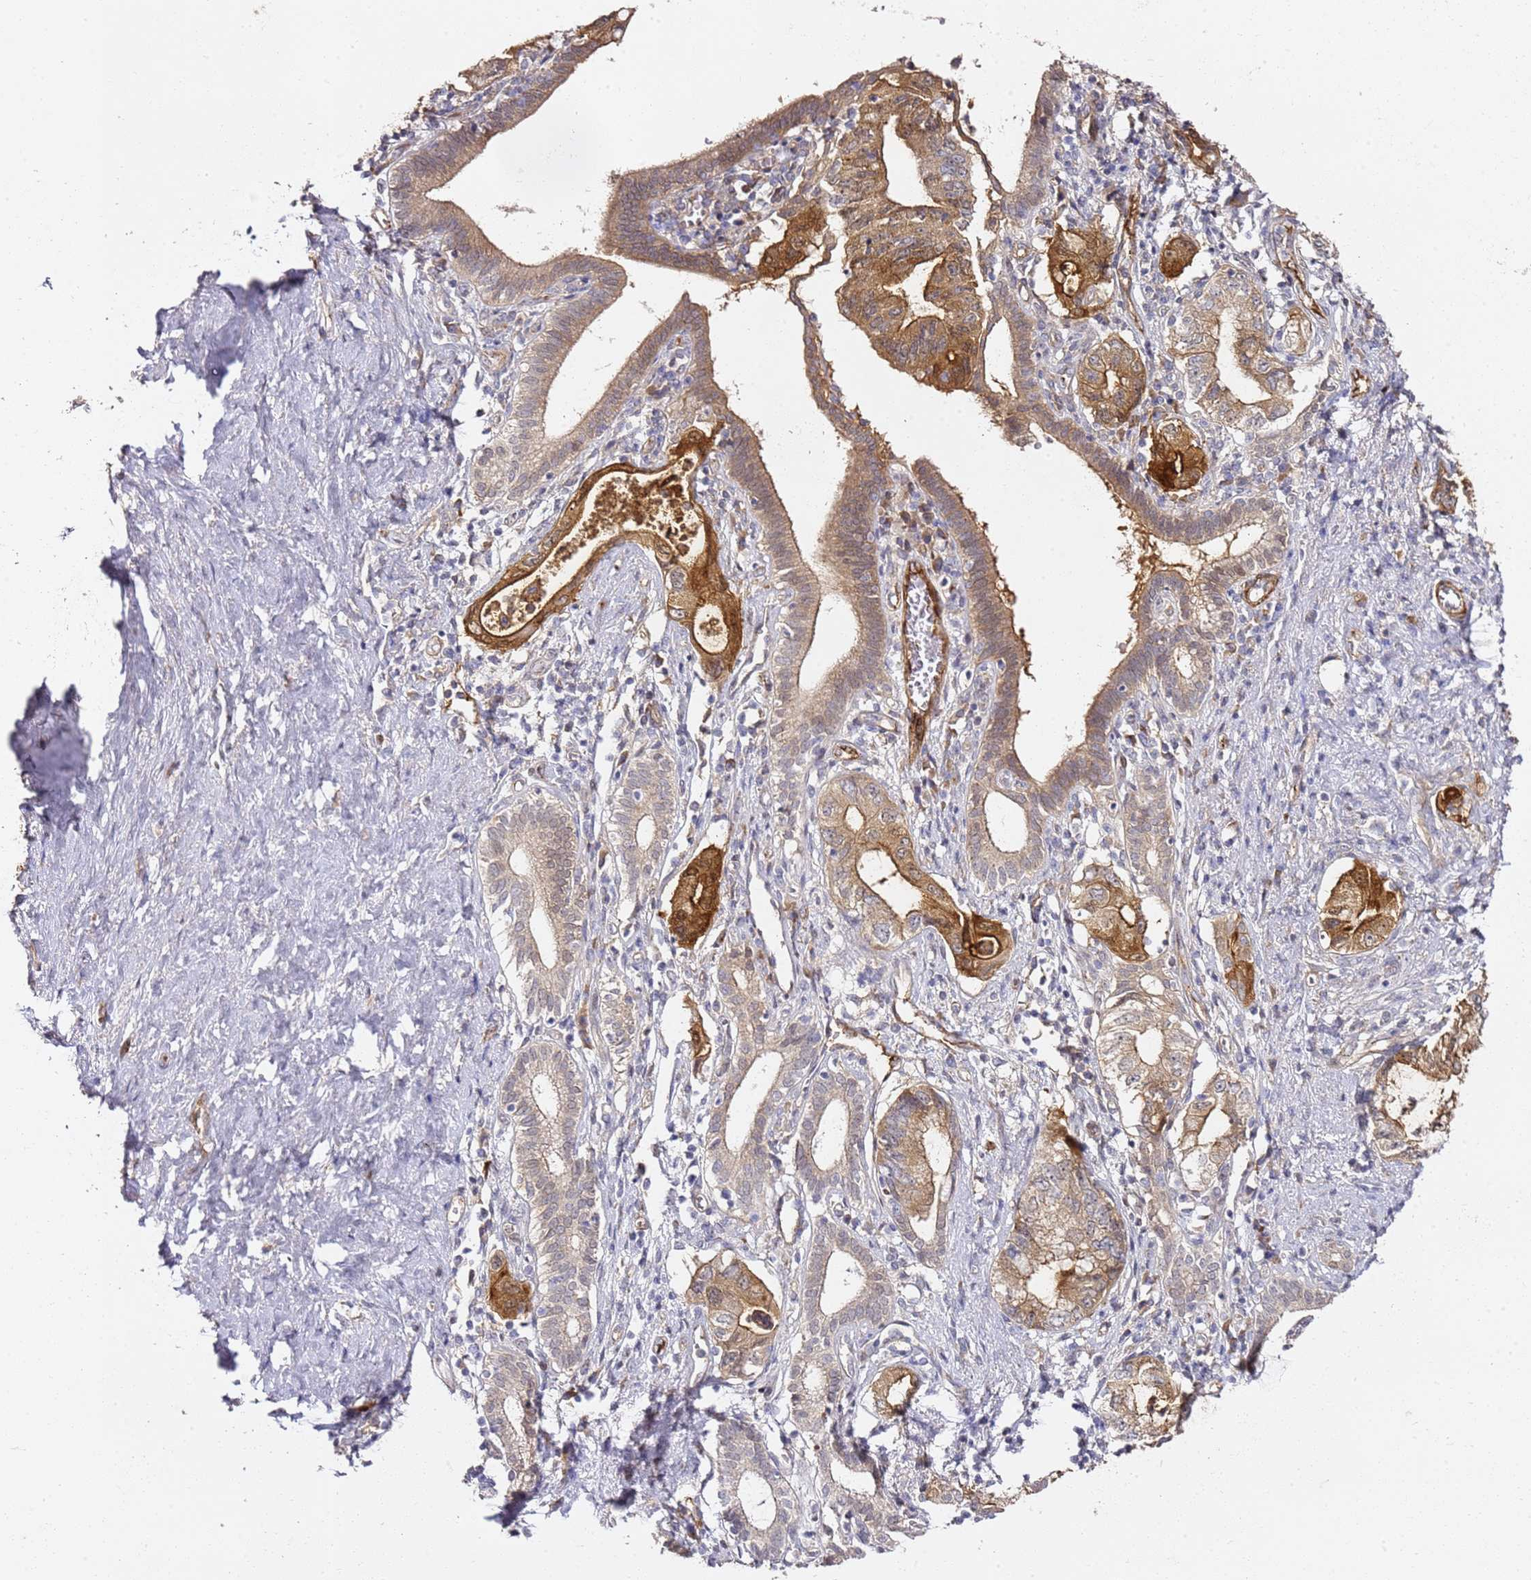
{"staining": {"intensity": "strong", "quantity": "25%-75%", "location": "cytoplasmic/membranous"}, "tissue": "pancreatic cancer", "cell_type": "Tumor cells", "image_type": "cancer", "snomed": [{"axis": "morphology", "description": "Adenocarcinoma, NOS"}, {"axis": "topography", "description": "Pancreas"}], "caption": "IHC photomicrograph of human pancreatic adenocarcinoma stained for a protein (brown), which demonstrates high levels of strong cytoplasmic/membranous staining in about 25%-75% of tumor cells.", "gene": "EPS8L1", "patient": {"sex": "female", "age": 73}}